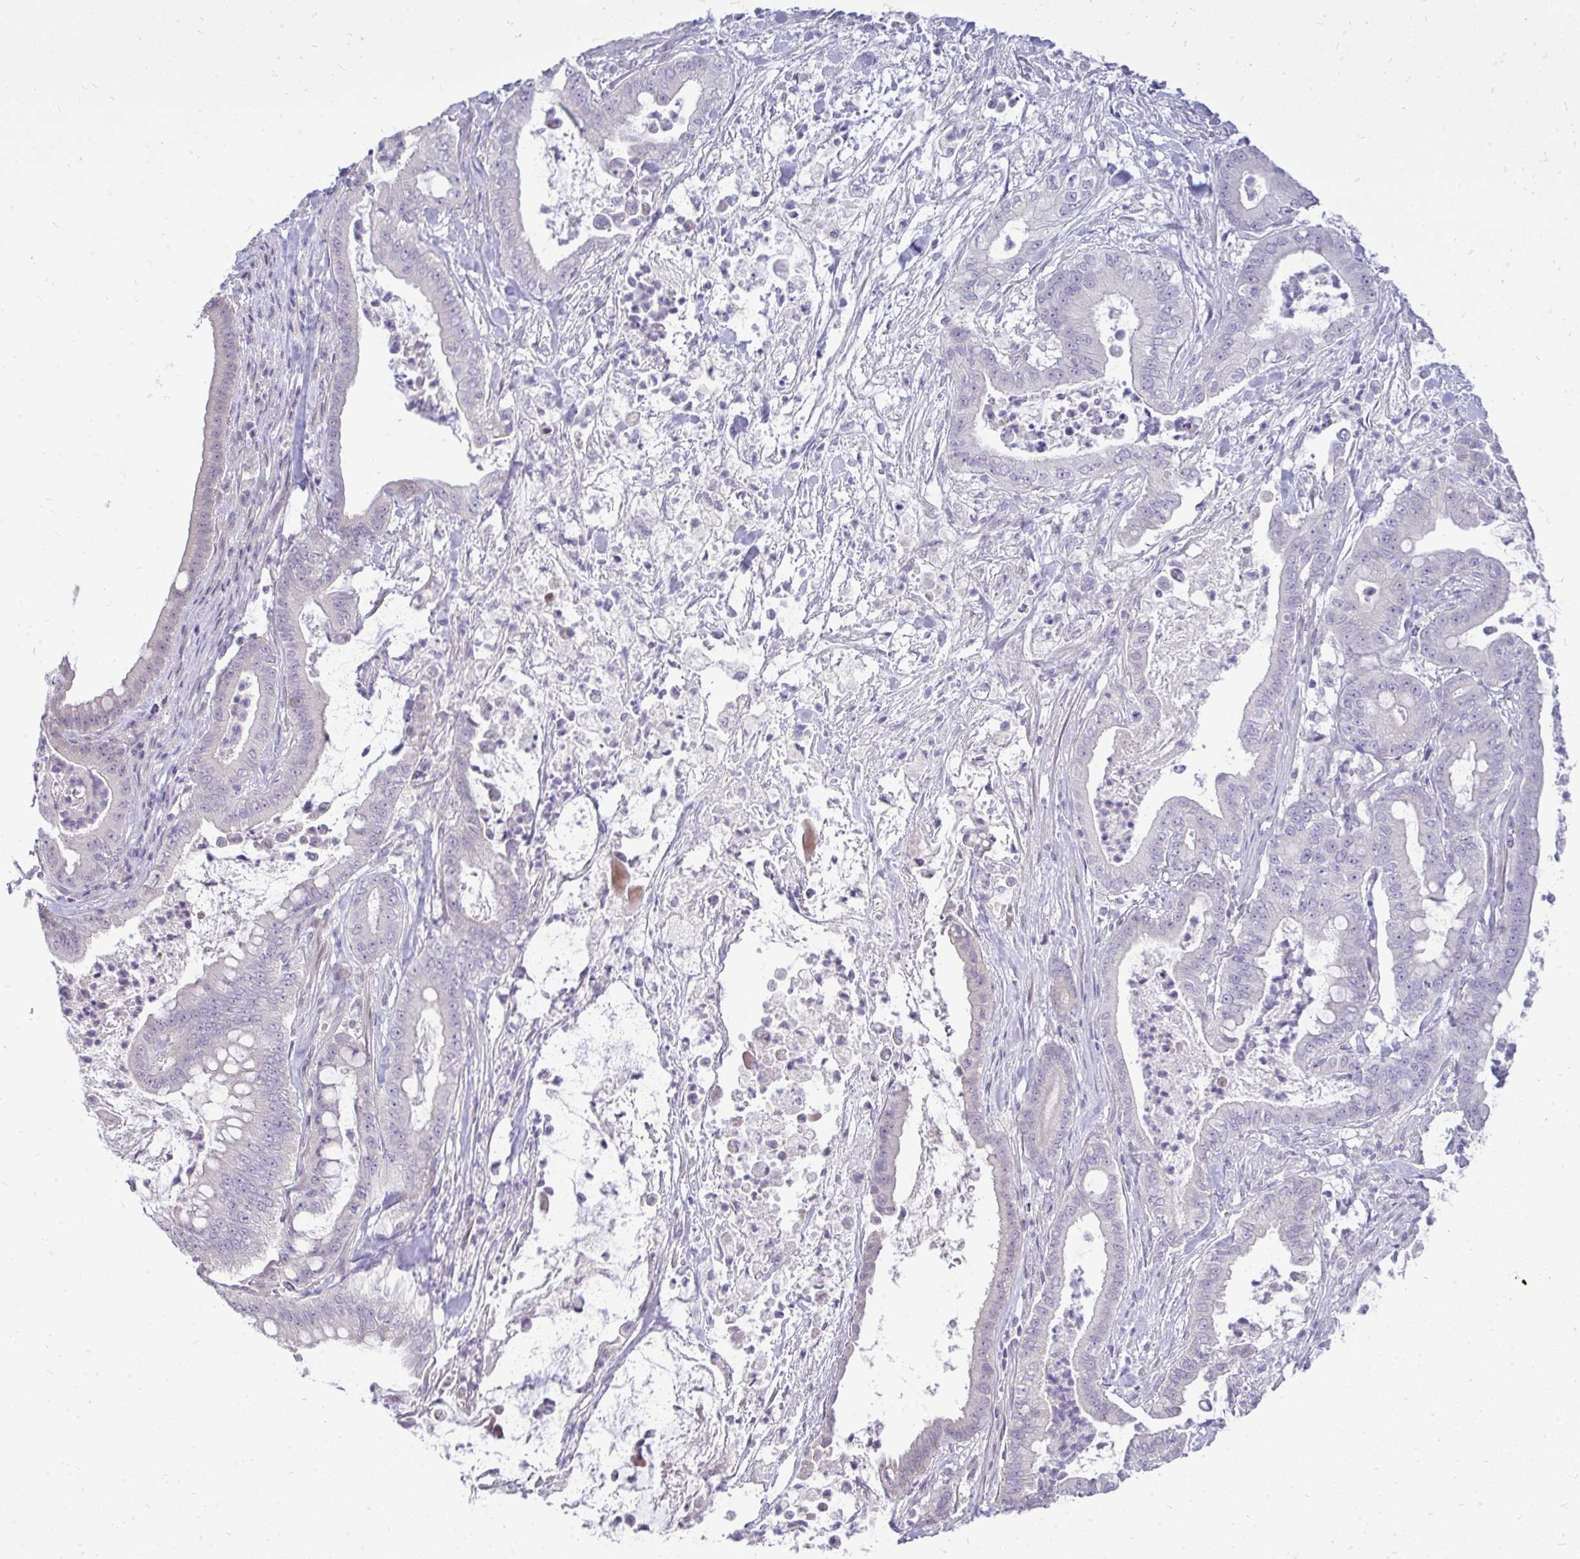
{"staining": {"intensity": "negative", "quantity": "none", "location": "none"}, "tissue": "pancreatic cancer", "cell_type": "Tumor cells", "image_type": "cancer", "snomed": [{"axis": "morphology", "description": "Adenocarcinoma, NOS"}, {"axis": "topography", "description": "Pancreas"}], "caption": "An immunohistochemistry image of pancreatic cancer is shown. There is no staining in tumor cells of pancreatic cancer.", "gene": "OR8D1", "patient": {"sex": "male", "age": 71}}